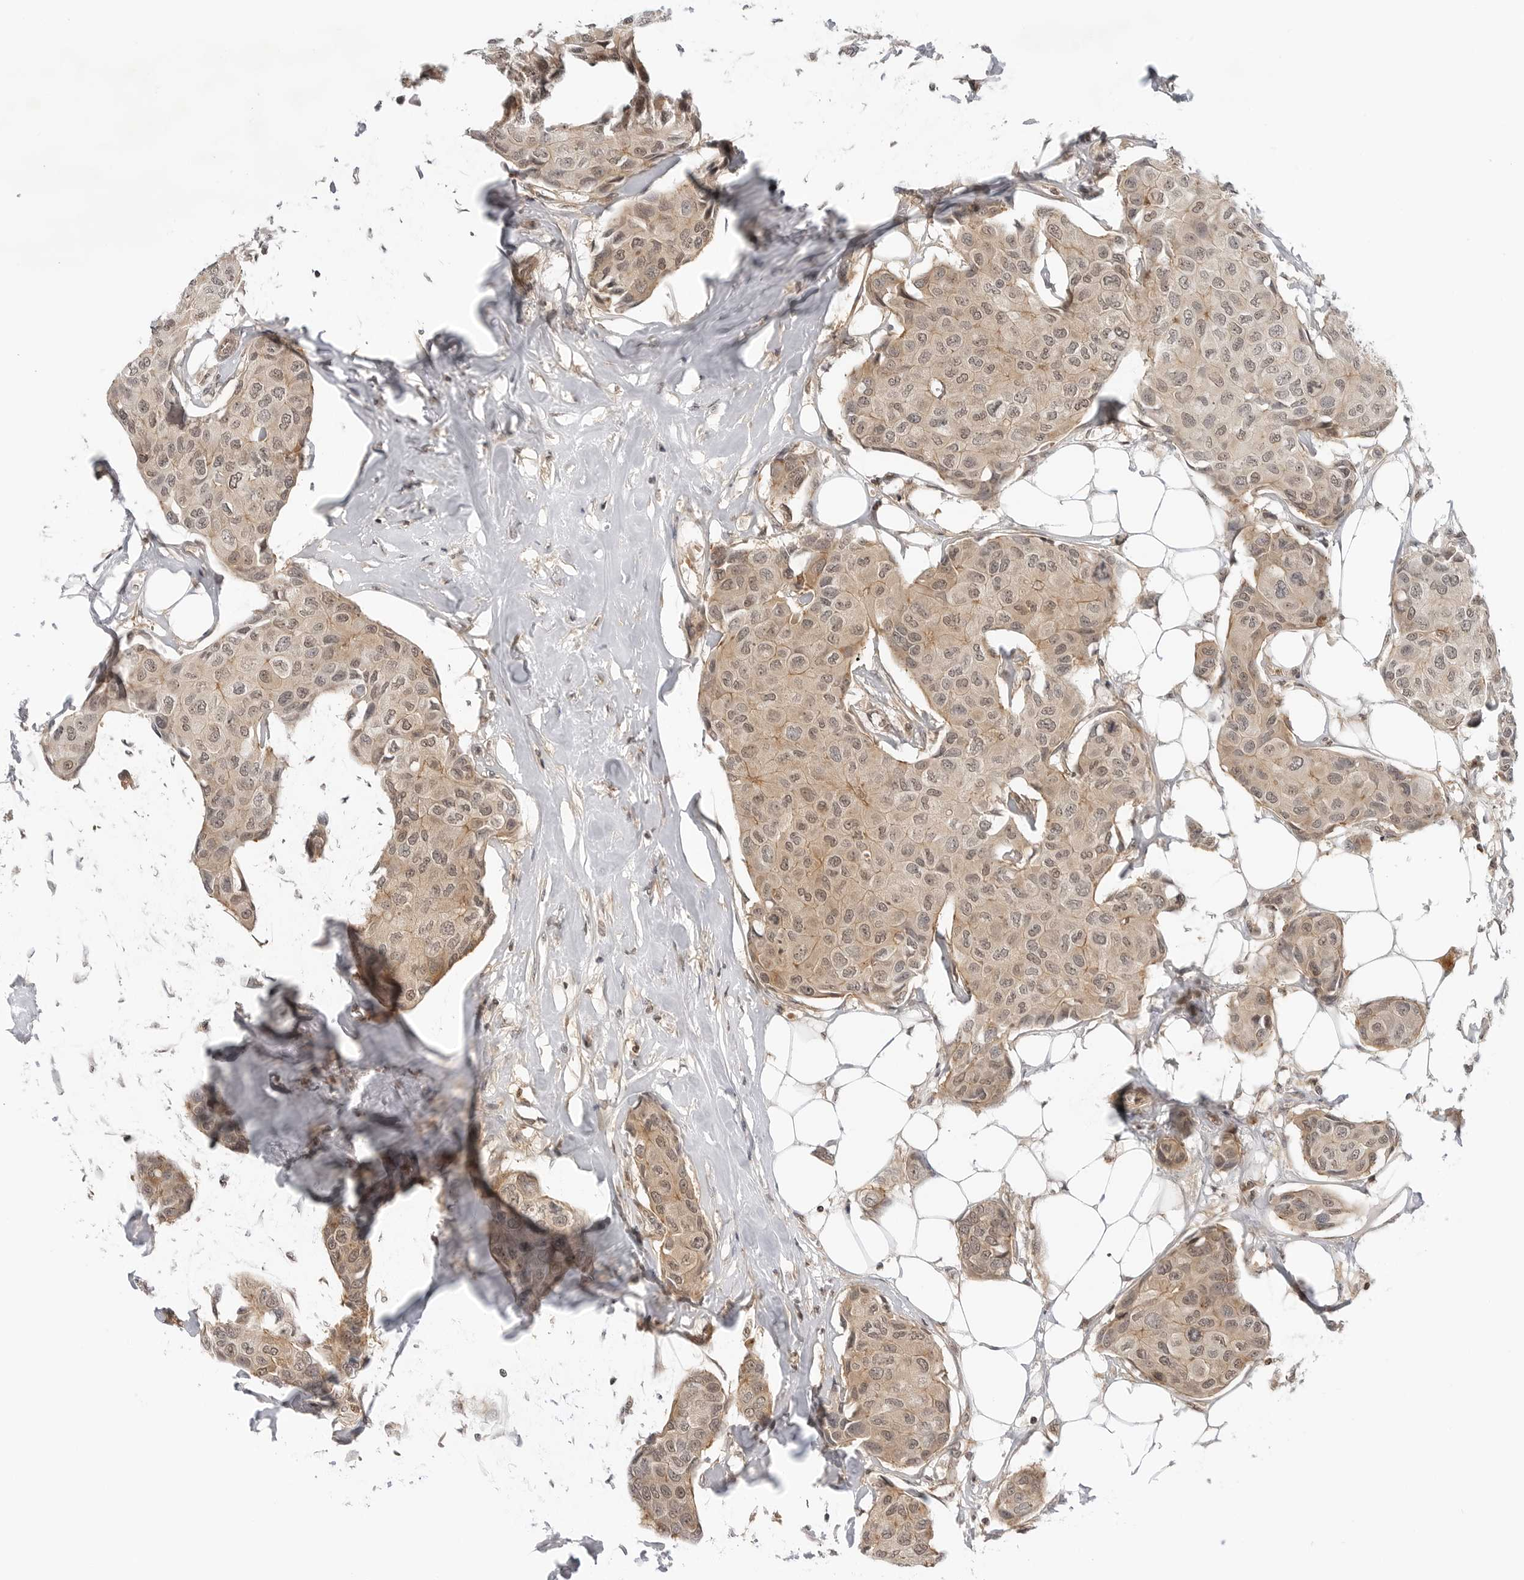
{"staining": {"intensity": "weak", "quantity": ">75%", "location": "cytoplasmic/membranous,nuclear"}, "tissue": "breast cancer", "cell_type": "Tumor cells", "image_type": "cancer", "snomed": [{"axis": "morphology", "description": "Duct carcinoma"}, {"axis": "topography", "description": "Breast"}], "caption": "Weak cytoplasmic/membranous and nuclear protein staining is seen in about >75% of tumor cells in breast cancer (infiltrating ductal carcinoma).", "gene": "MAP2K5", "patient": {"sex": "female", "age": 80}}